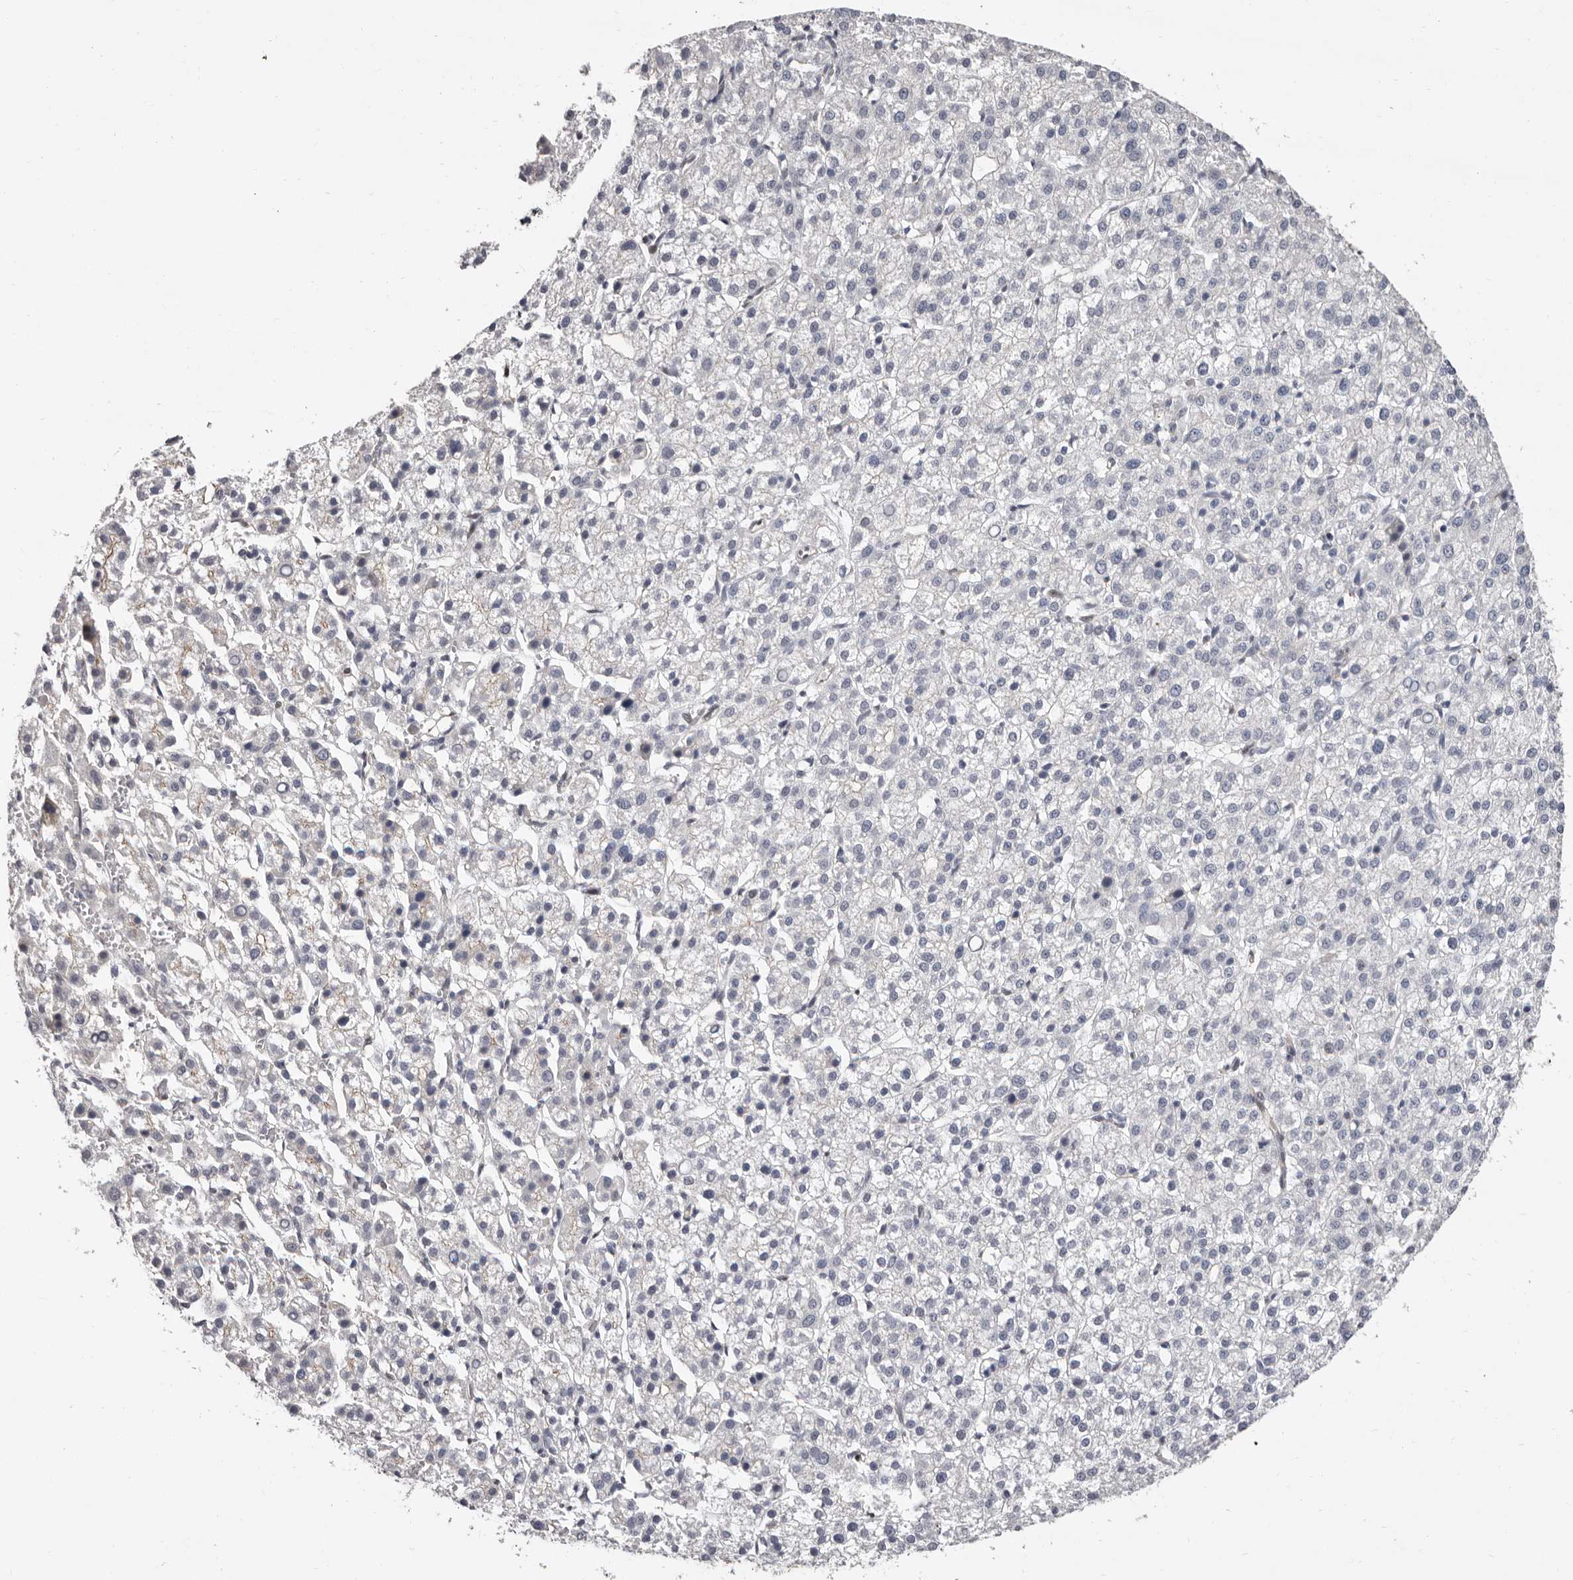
{"staining": {"intensity": "negative", "quantity": "none", "location": "none"}, "tissue": "liver cancer", "cell_type": "Tumor cells", "image_type": "cancer", "snomed": [{"axis": "morphology", "description": "Carcinoma, Hepatocellular, NOS"}, {"axis": "topography", "description": "Liver"}], "caption": "This micrograph is of hepatocellular carcinoma (liver) stained with immunohistochemistry to label a protein in brown with the nuclei are counter-stained blue. There is no expression in tumor cells.", "gene": "GLRX3", "patient": {"sex": "female", "age": 58}}